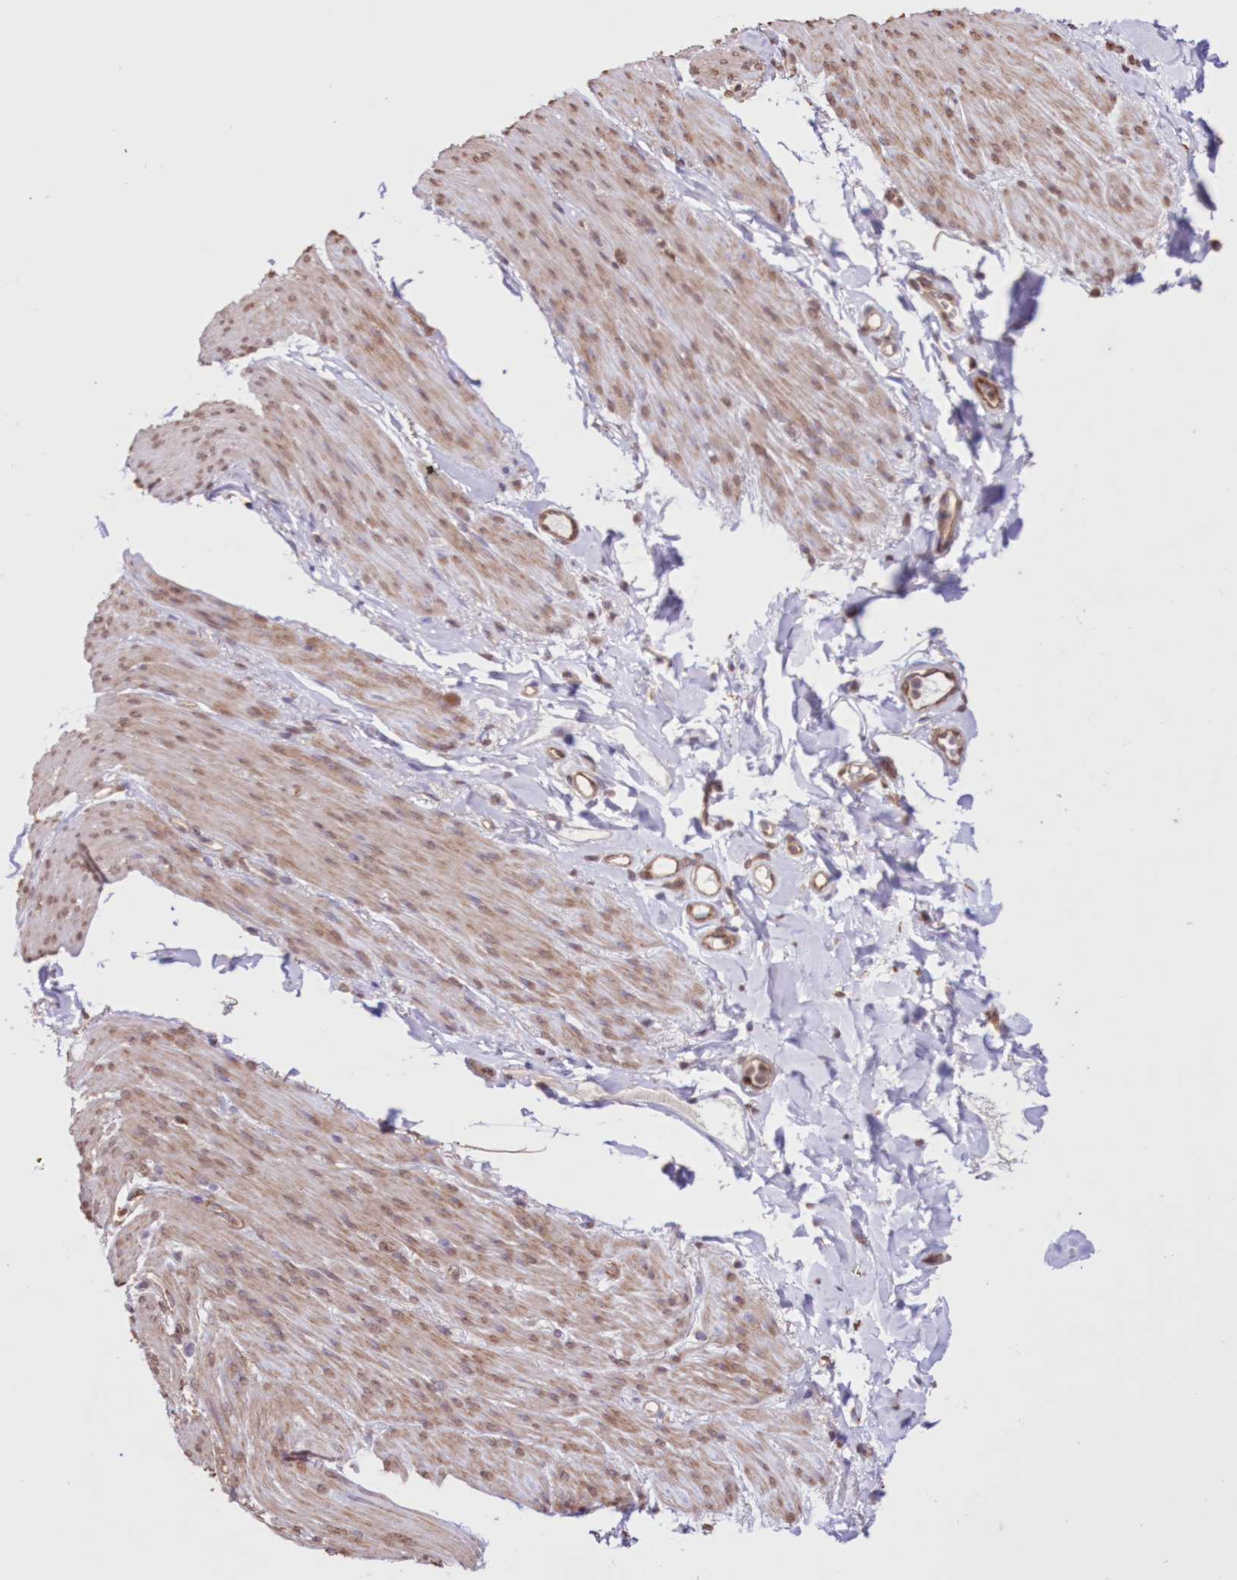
{"staining": {"intensity": "weak", "quantity": "25%-75%", "location": "cytoplasmic/membranous,nuclear"}, "tissue": "adipose tissue", "cell_type": "Adipocytes", "image_type": "normal", "snomed": [{"axis": "morphology", "description": "Normal tissue, NOS"}, {"axis": "topography", "description": "Colon"}, {"axis": "topography", "description": "Peripheral nerve tissue"}], "caption": "IHC photomicrograph of normal human adipose tissue stained for a protein (brown), which shows low levels of weak cytoplasmic/membranous,nuclear positivity in approximately 25%-75% of adipocytes.", "gene": "FCHO2", "patient": {"sex": "female", "age": 61}}